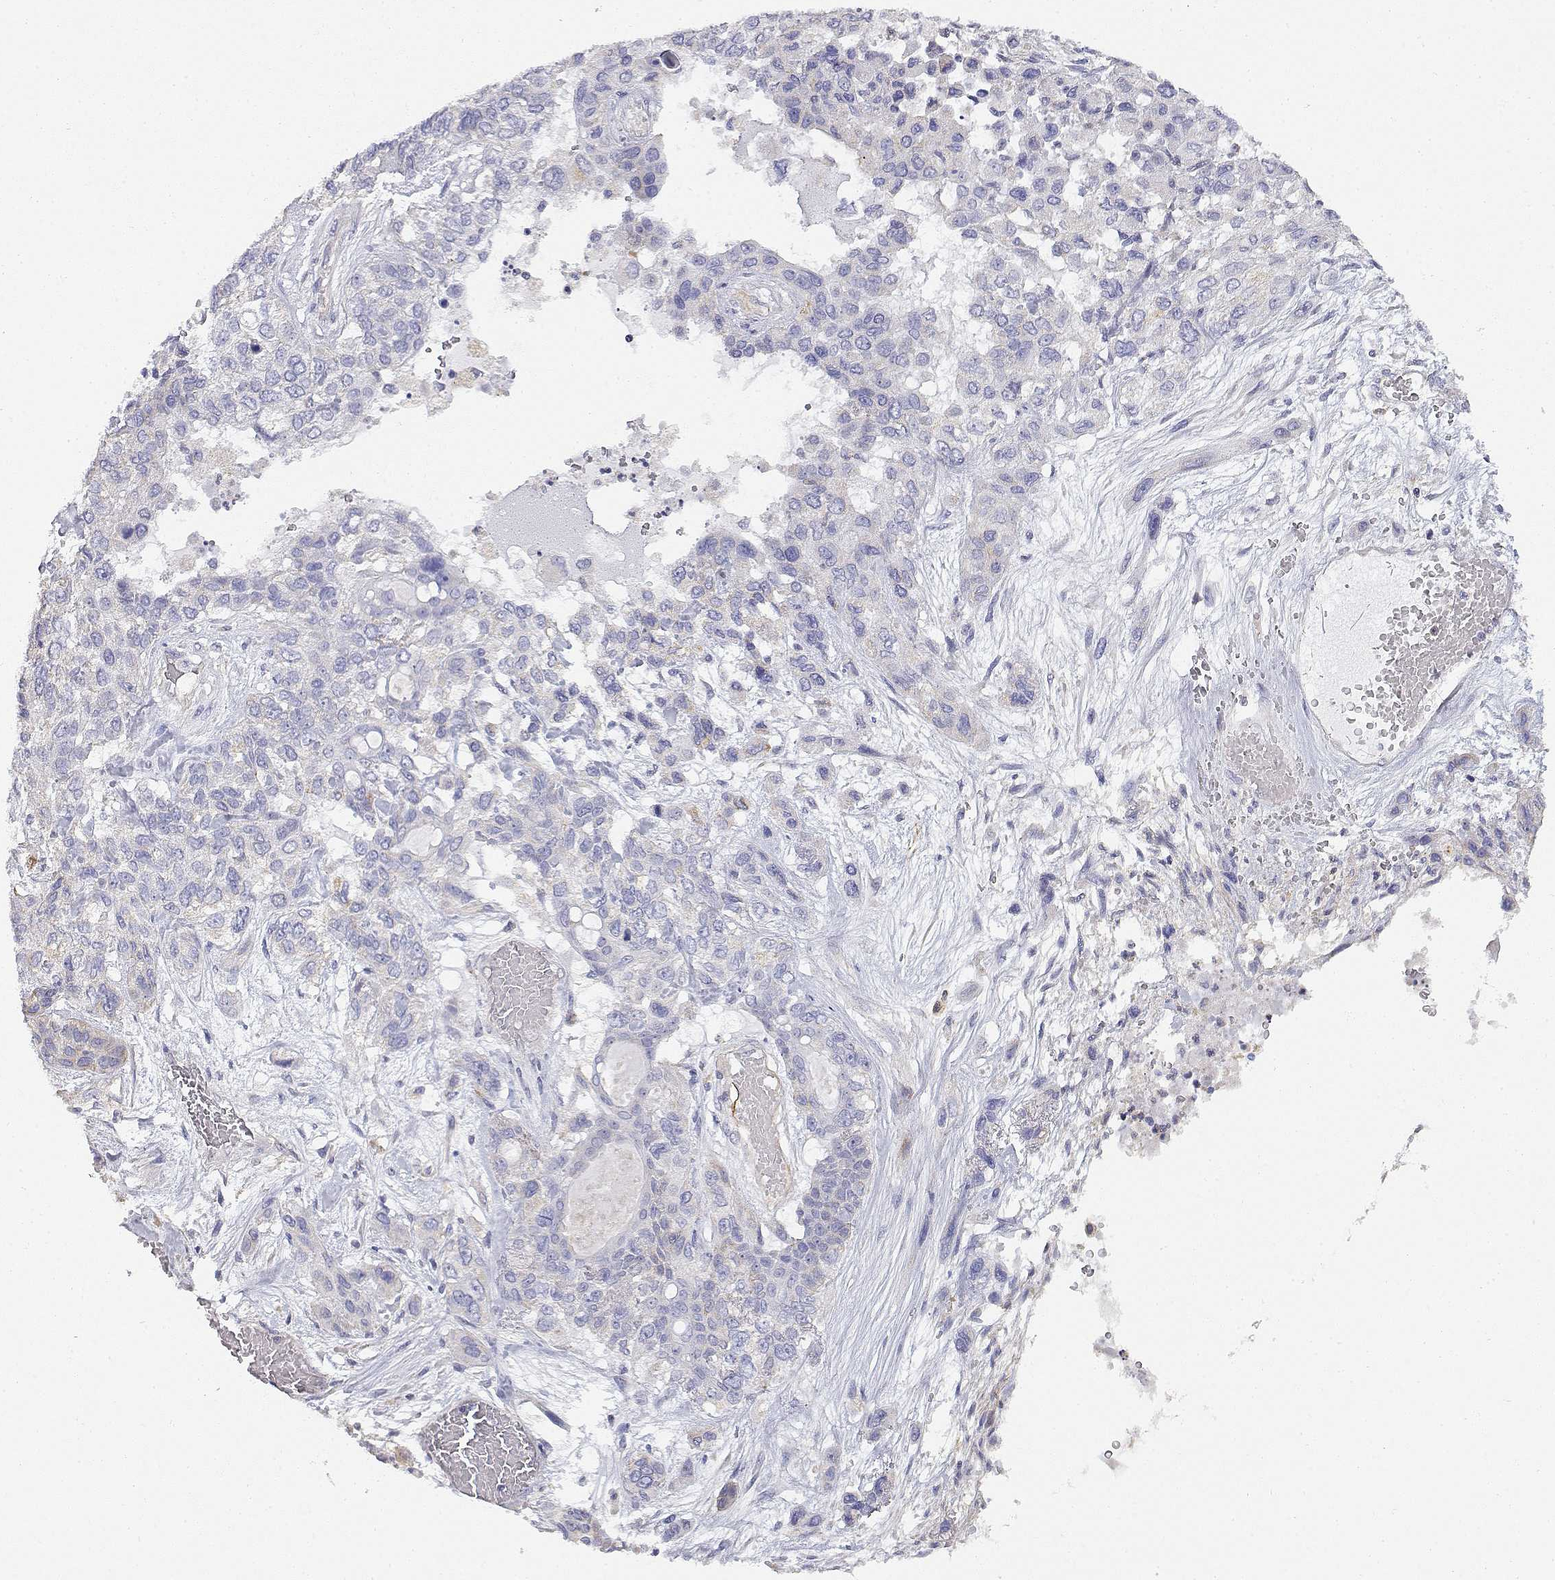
{"staining": {"intensity": "negative", "quantity": "none", "location": "none"}, "tissue": "lung cancer", "cell_type": "Tumor cells", "image_type": "cancer", "snomed": [{"axis": "morphology", "description": "Squamous cell carcinoma, NOS"}, {"axis": "topography", "description": "Lung"}], "caption": "Human lung cancer stained for a protein using immunohistochemistry (IHC) demonstrates no positivity in tumor cells.", "gene": "ADA", "patient": {"sex": "female", "age": 70}}